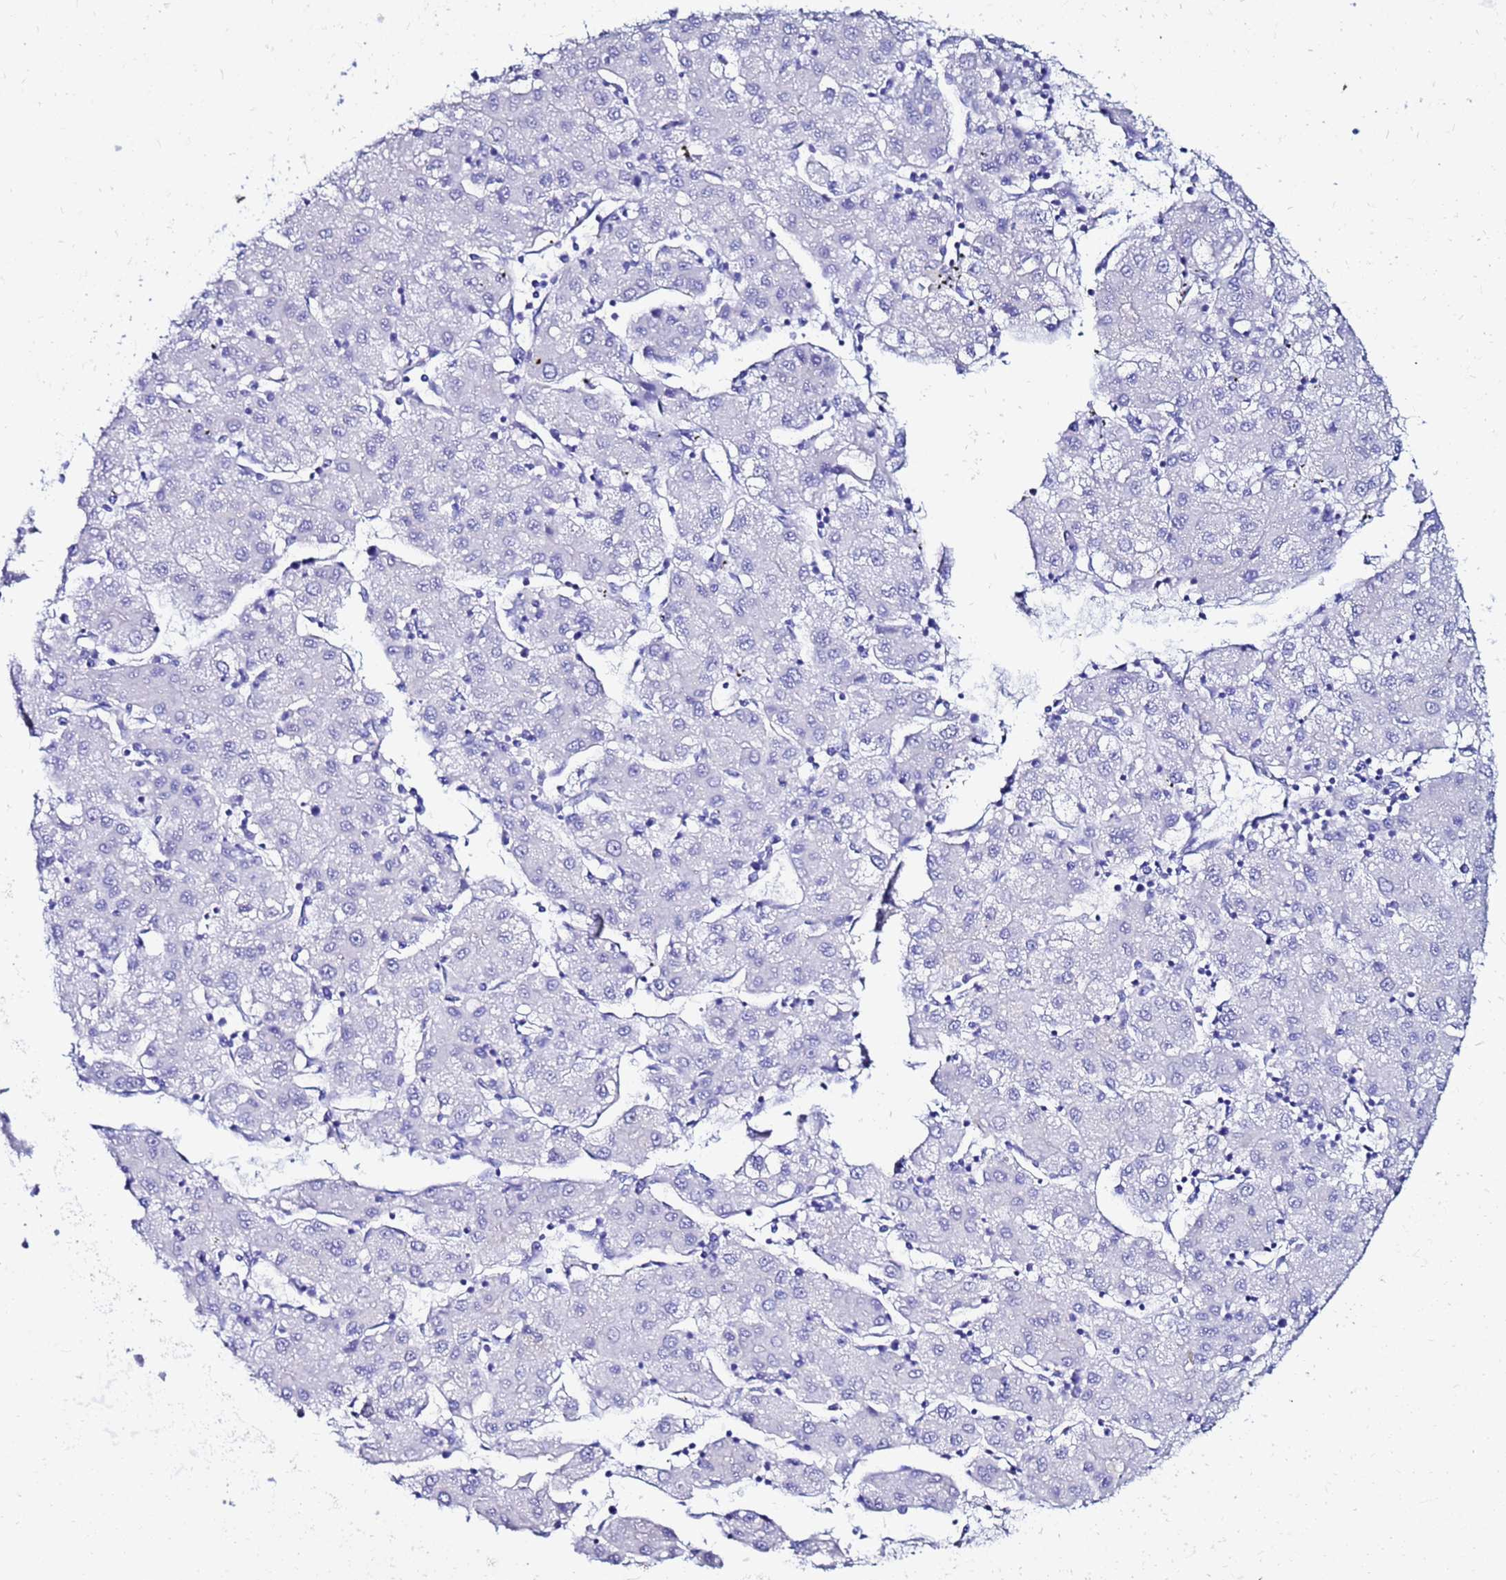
{"staining": {"intensity": "negative", "quantity": "none", "location": "none"}, "tissue": "liver cancer", "cell_type": "Tumor cells", "image_type": "cancer", "snomed": [{"axis": "morphology", "description": "Carcinoma, Hepatocellular, NOS"}, {"axis": "topography", "description": "Liver"}], "caption": "The histopathology image shows no staining of tumor cells in liver cancer (hepatocellular carcinoma). (DAB IHC, high magnification).", "gene": "PPP1R14C", "patient": {"sex": "male", "age": 72}}